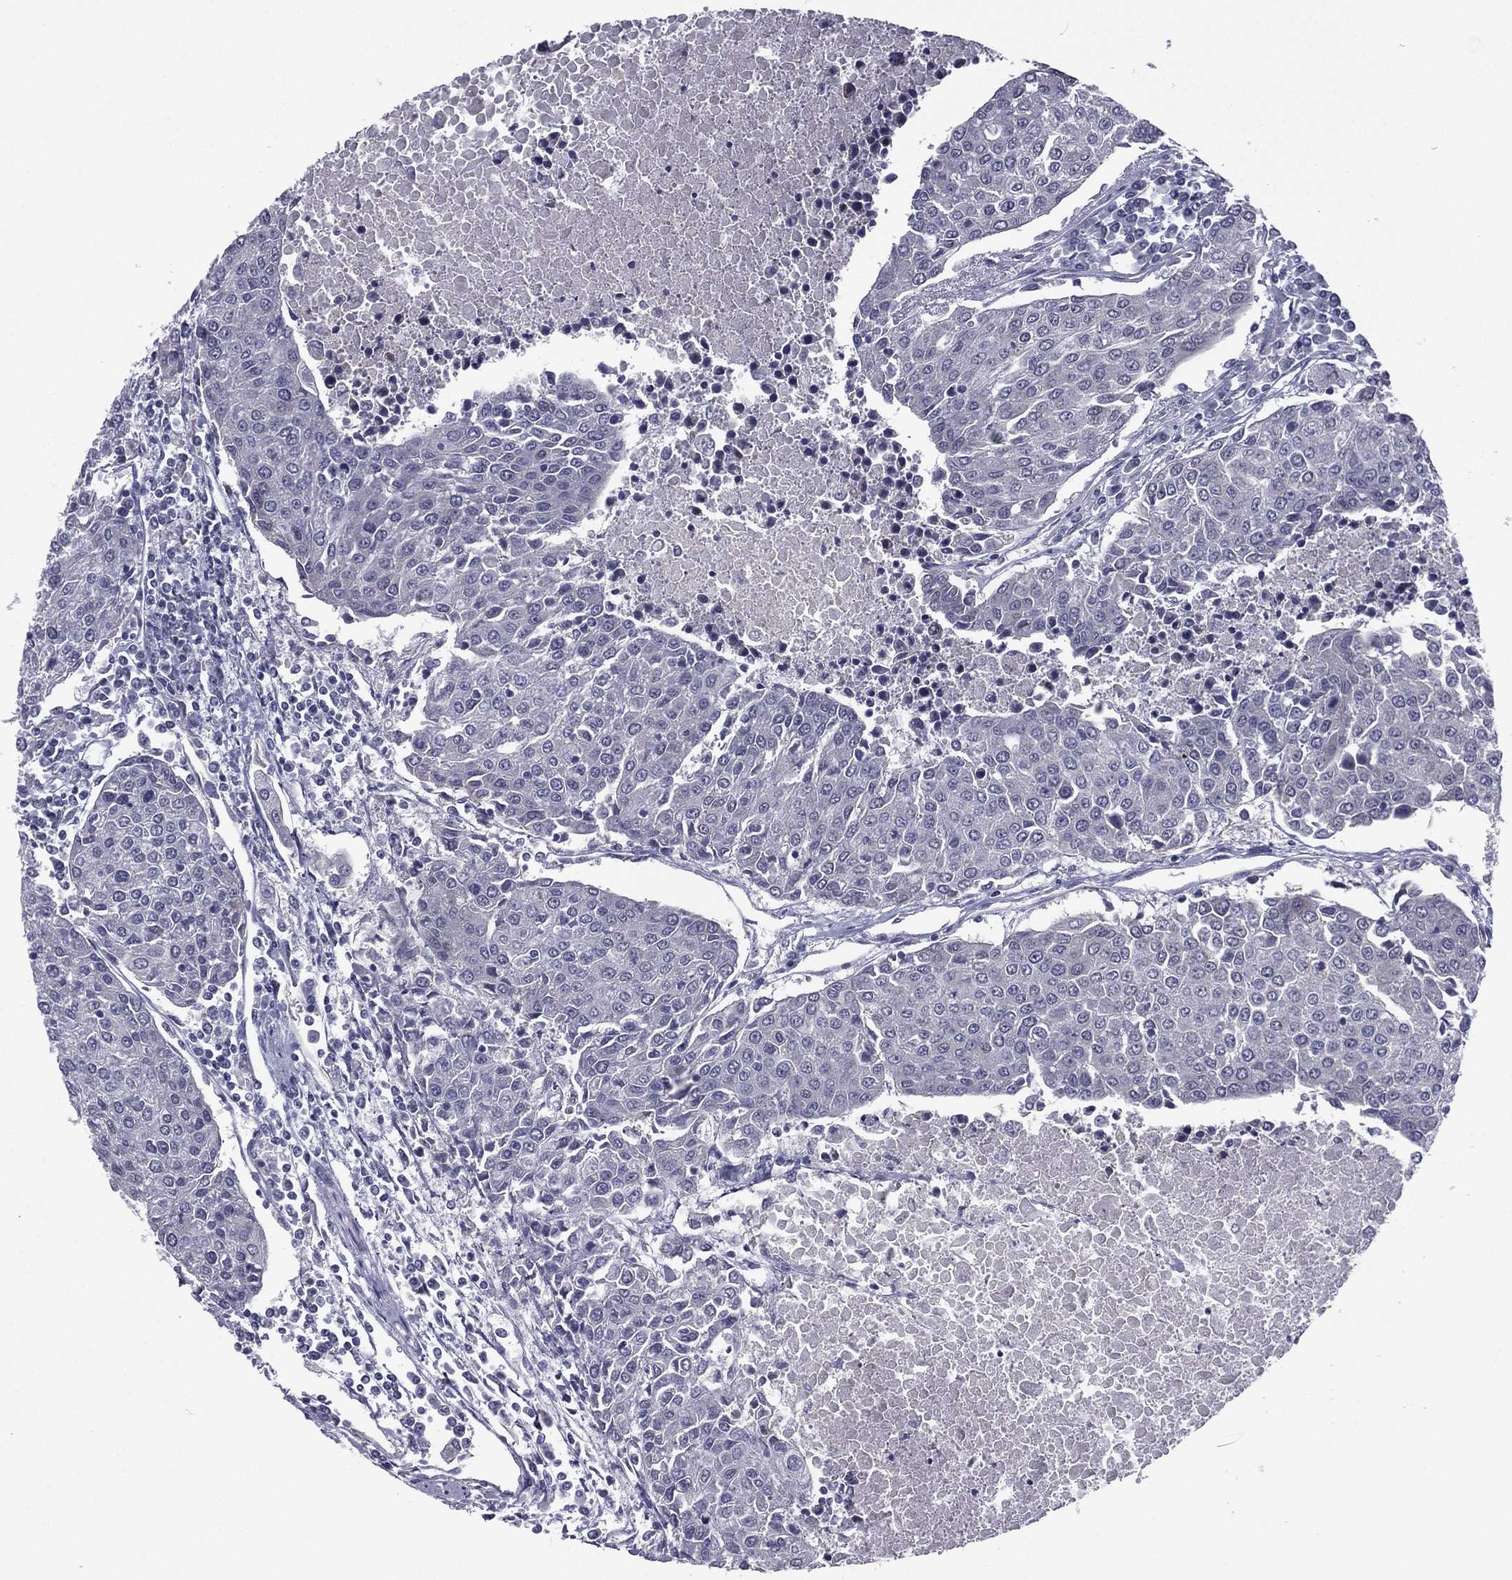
{"staining": {"intensity": "negative", "quantity": "none", "location": "none"}, "tissue": "urothelial cancer", "cell_type": "Tumor cells", "image_type": "cancer", "snomed": [{"axis": "morphology", "description": "Urothelial carcinoma, High grade"}, {"axis": "topography", "description": "Urinary bladder"}], "caption": "Immunohistochemistry (IHC) micrograph of neoplastic tissue: urothelial cancer stained with DAB reveals no significant protein staining in tumor cells.", "gene": "ACTRT2", "patient": {"sex": "female", "age": 85}}